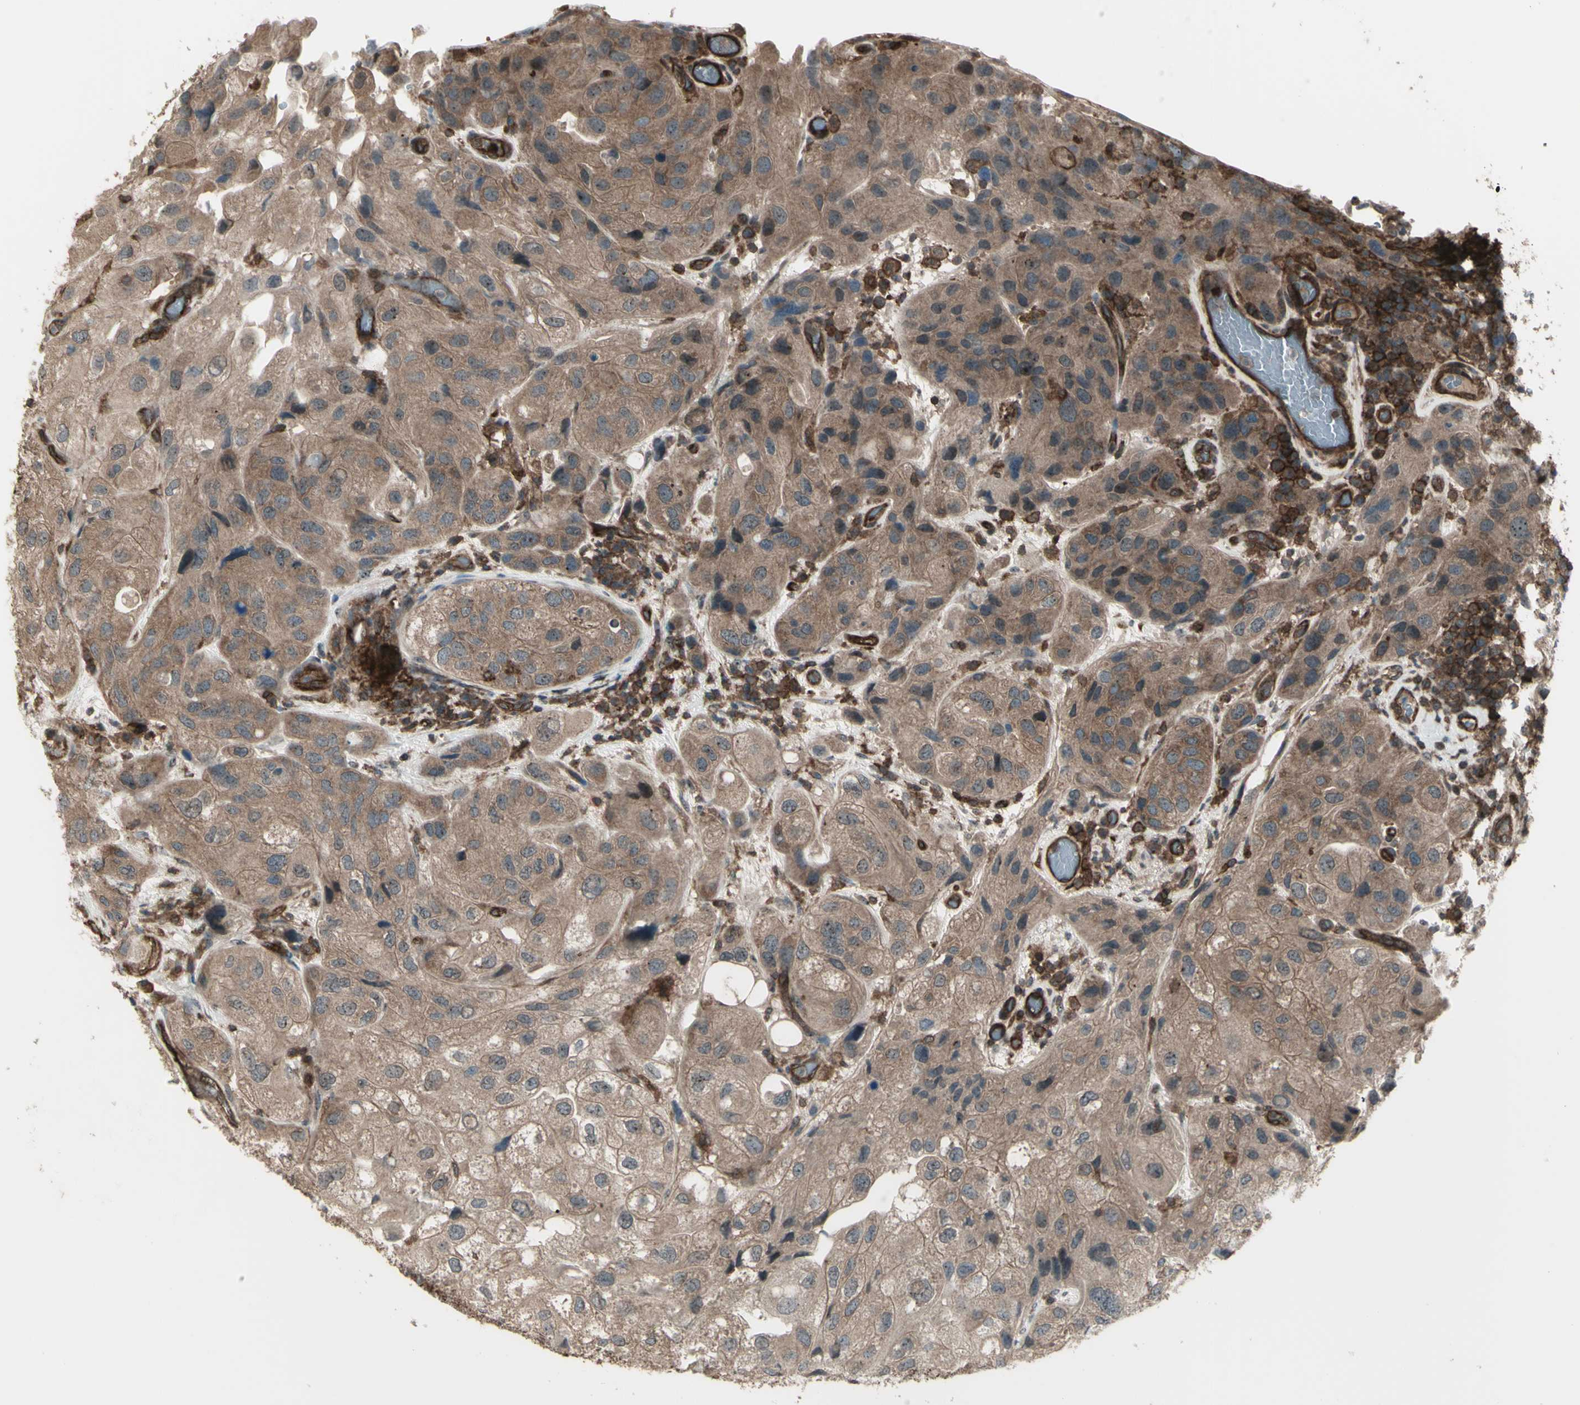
{"staining": {"intensity": "moderate", "quantity": ">75%", "location": "cytoplasmic/membranous"}, "tissue": "urothelial cancer", "cell_type": "Tumor cells", "image_type": "cancer", "snomed": [{"axis": "morphology", "description": "Urothelial carcinoma, High grade"}, {"axis": "topography", "description": "Urinary bladder"}], "caption": "A medium amount of moderate cytoplasmic/membranous staining is identified in approximately >75% of tumor cells in urothelial cancer tissue. Nuclei are stained in blue.", "gene": "FXYD5", "patient": {"sex": "female", "age": 64}}